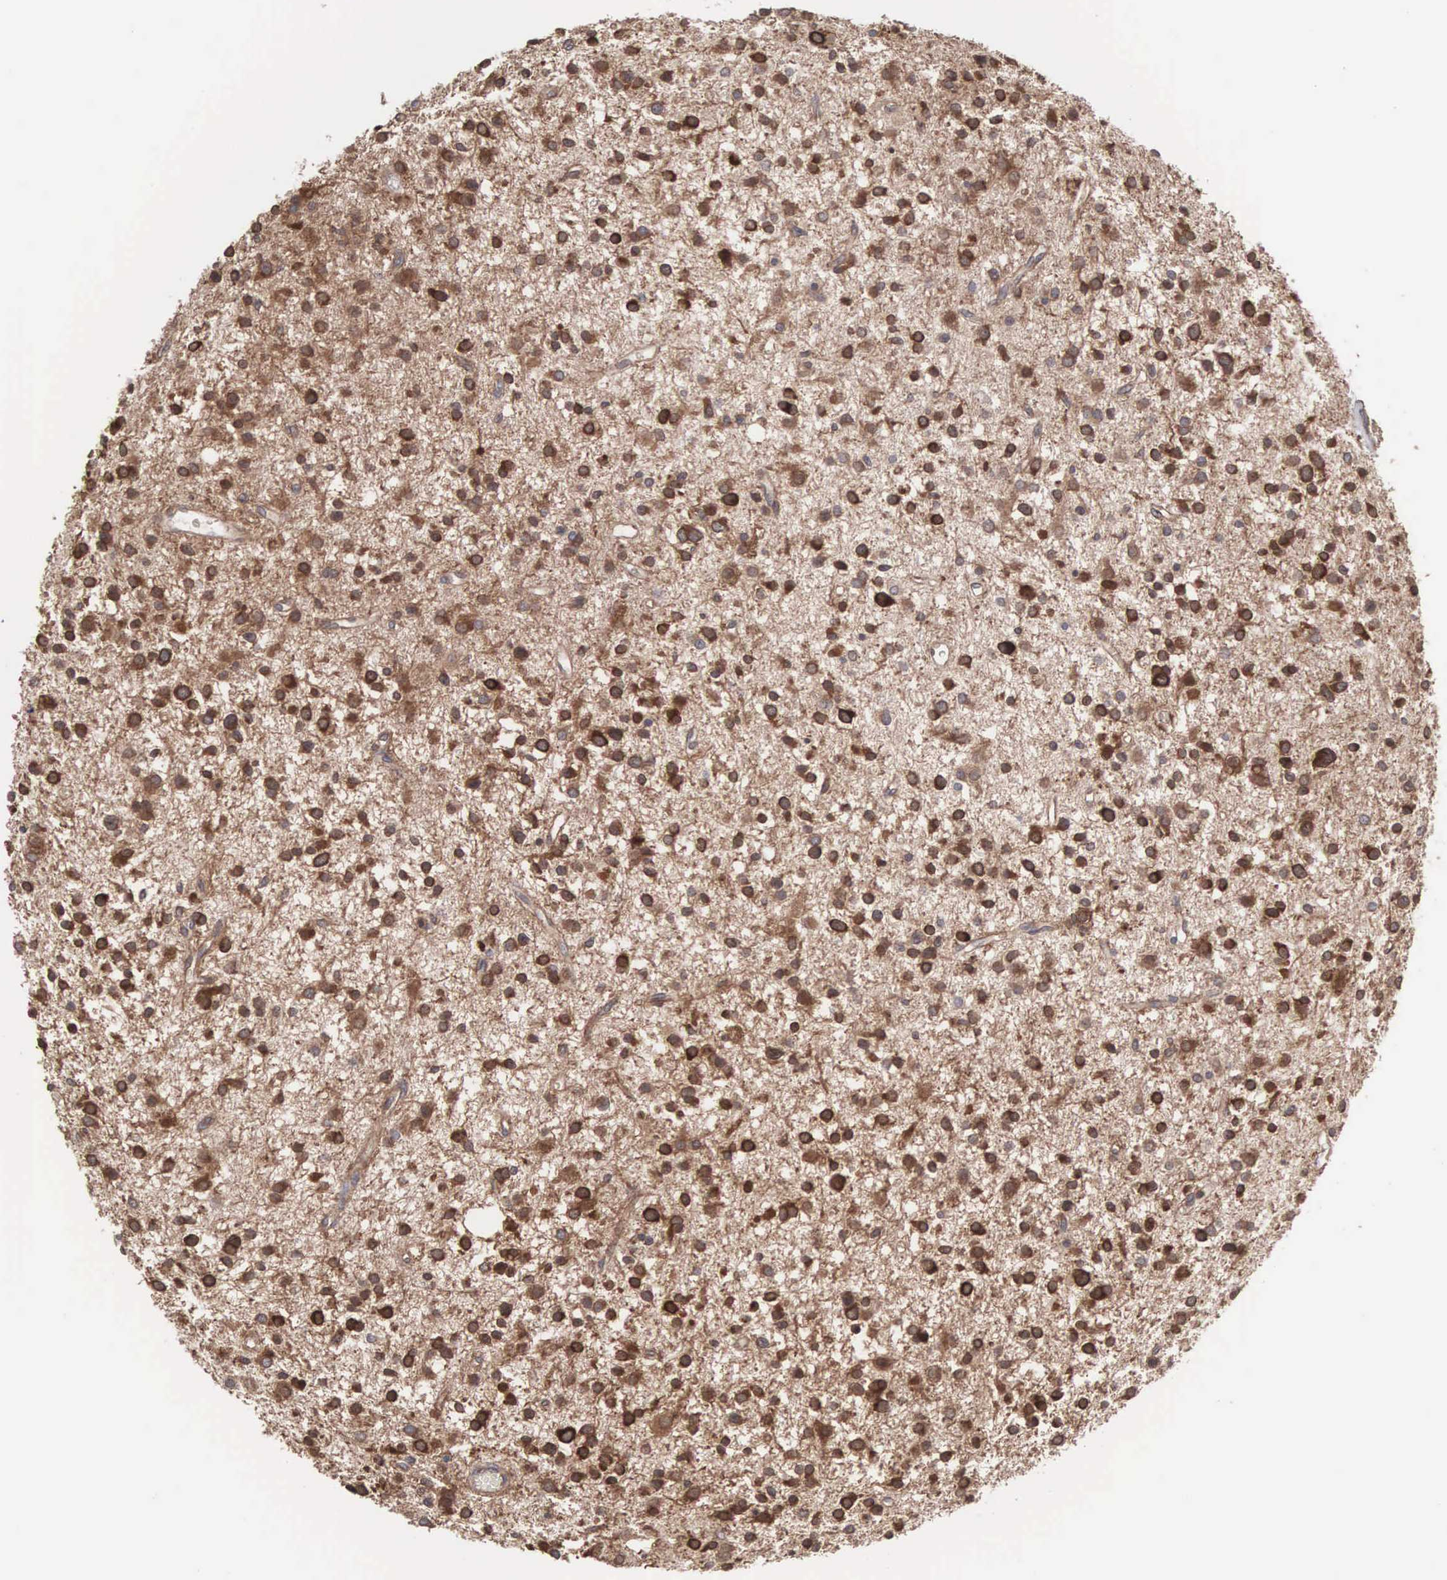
{"staining": {"intensity": "strong", "quantity": ">75%", "location": "cytoplasmic/membranous"}, "tissue": "glioma", "cell_type": "Tumor cells", "image_type": "cancer", "snomed": [{"axis": "morphology", "description": "Glioma, malignant, Low grade"}, {"axis": "topography", "description": "Brain"}], "caption": "Low-grade glioma (malignant) stained for a protein (brown) reveals strong cytoplasmic/membranous positive positivity in about >75% of tumor cells.", "gene": "MTHFD1", "patient": {"sex": "female", "age": 36}}